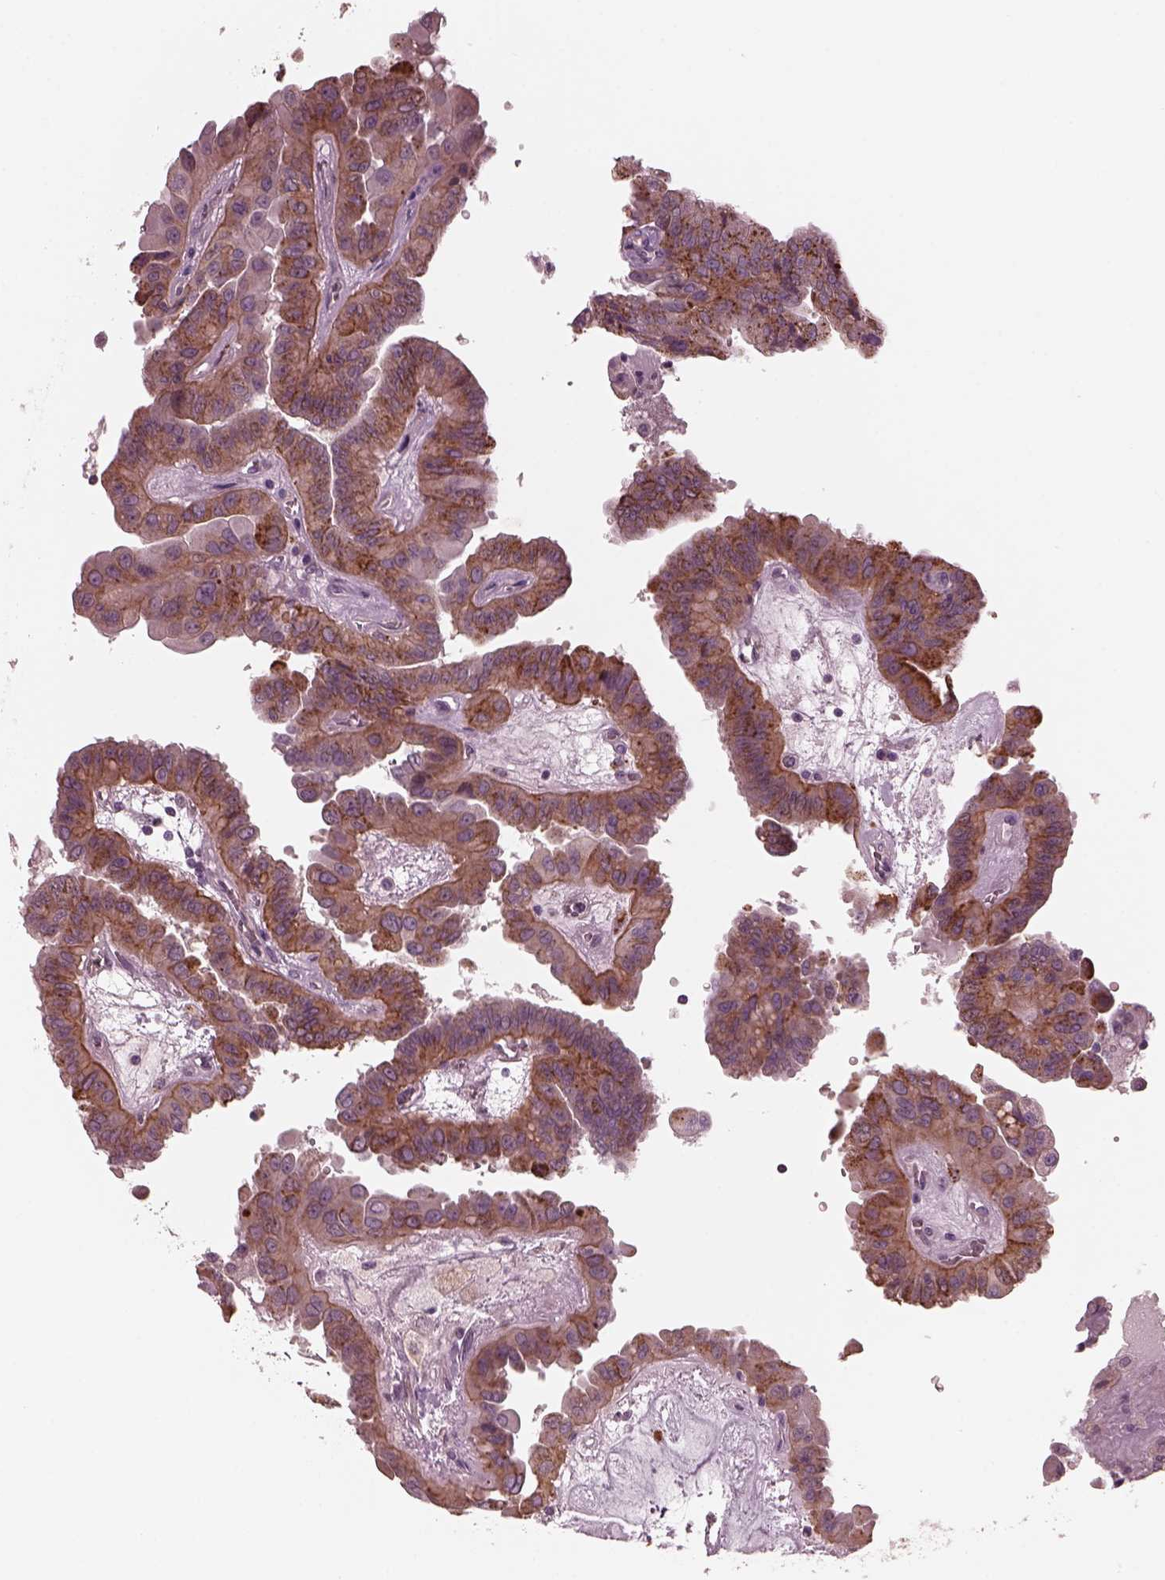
{"staining": {"intensity": "moderate", "quantity": ">75%", "location": "cytoplasmic/membranous"}, "tissue": "thyroid cancer", "cell_type": "Tumor cells", "image_type": "cancer", "snomed": [{"axis": "morphology", "description": "Papillary adenocarcinoma, NOS"}, {"axis": "topography", "description": "Thyroid gland"}], "caption": "Human thyroid cancer stained with a brown dye exhibits moderate cytoplasmic/membranous positive positivity in approximately >75% of tumor cells.", "gene": "KIF6", "patient": {"sex": "female", "age": 37}}